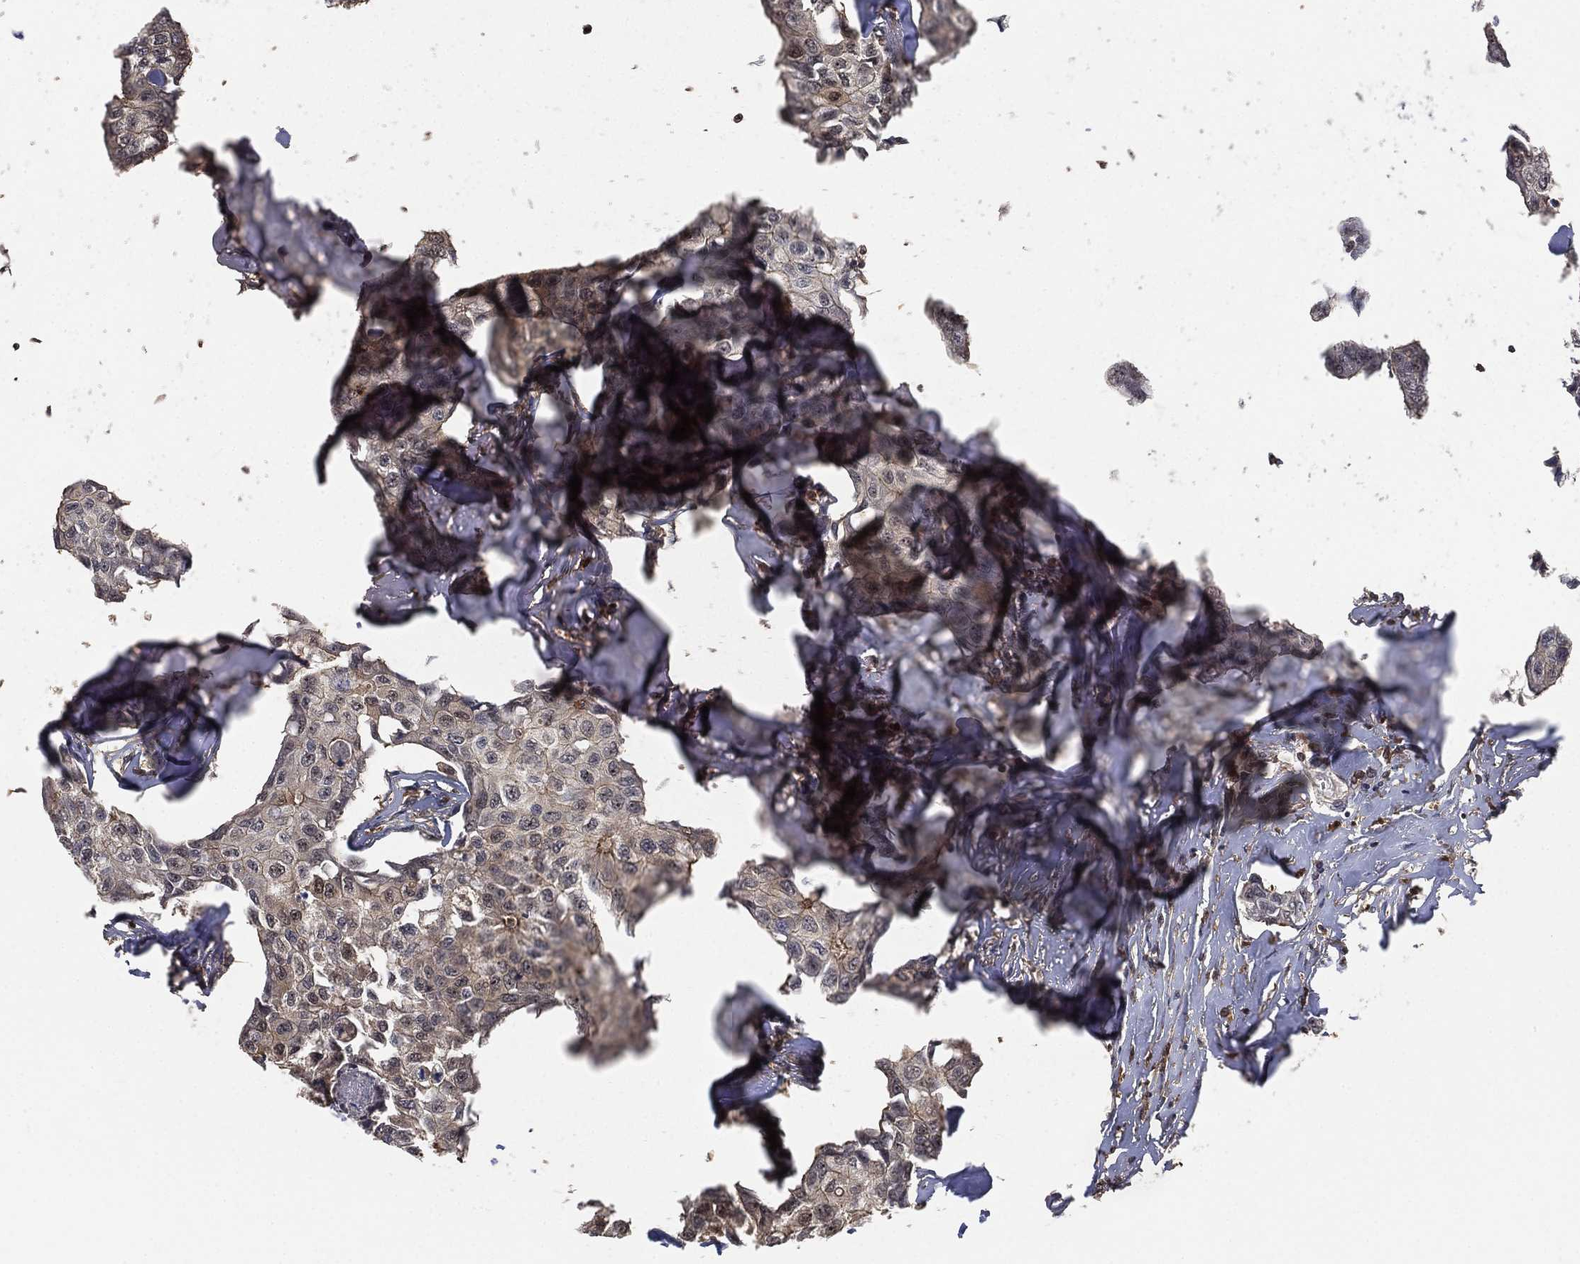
{"staining": {"intensity": "weak", "quantity": "<25%", "location": "cytoplasmic/membranous"}, "tissue": "breast cancer", "cell_type": "Tumor cells", "image_type": "cancer", "snomed": [{"axis": "morphology", "description": "Duct carcinoma"}, {"axis": "topography", "description": "Breast"}], "caption": "This is a histopathology image of immunohistochemistry staining of breast cancer (infiltrating ductal carcinoma), which shows no expression in tumor cells. (DAB (3,3'-diaminobenzidine) immunohistochemistry with hematoxylin counter stain).", "gene": "CRYL1", "patient": {"sex": "female", "age": 80}}